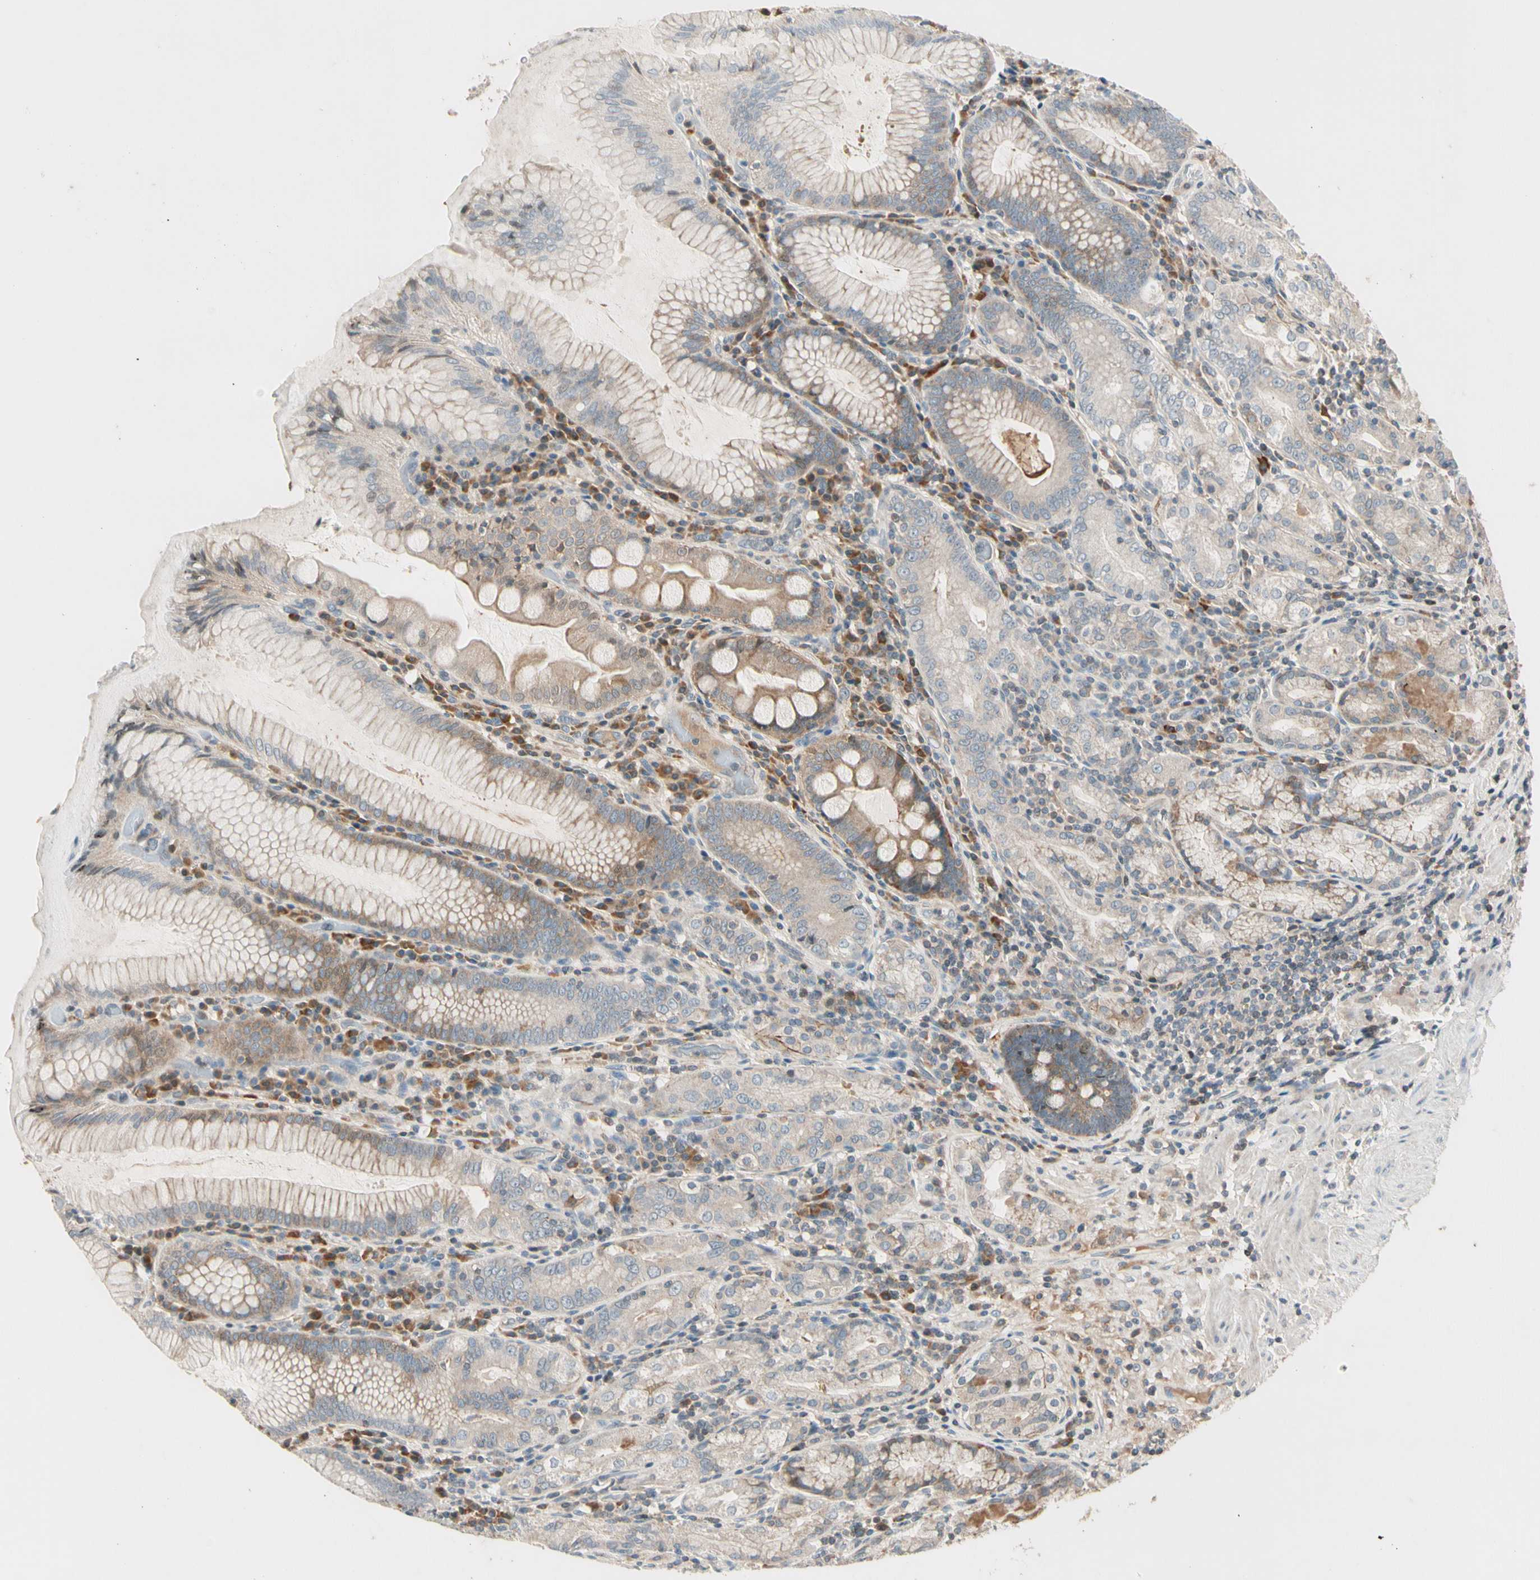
{"staining": {"intensity": "weak", "quantity": ">75%", "location": "cytoplasmic/membranous"}, "tissue": "stomach", "cell_type": "Glandular cells", "image_type": "normal", "snomed": [{"axis": "morphology", "description": "Normal tissue, NOS"}, {"axis": "topography", "description": "Stomach, lower"}], "caption": "Normal stomach was stained to show a protein in brown. There is low levels of weak cytoplasmic/membranous staining in about >75% of glandular cells. The staining is performed using DAB (3,3'-diaminobenzidine) brown chromogen to label protein expression. The nuclei are counter-stained blue using hematoxylin.", "gene": "CDH6", "patient": {"sex": "female", "age": 76}}